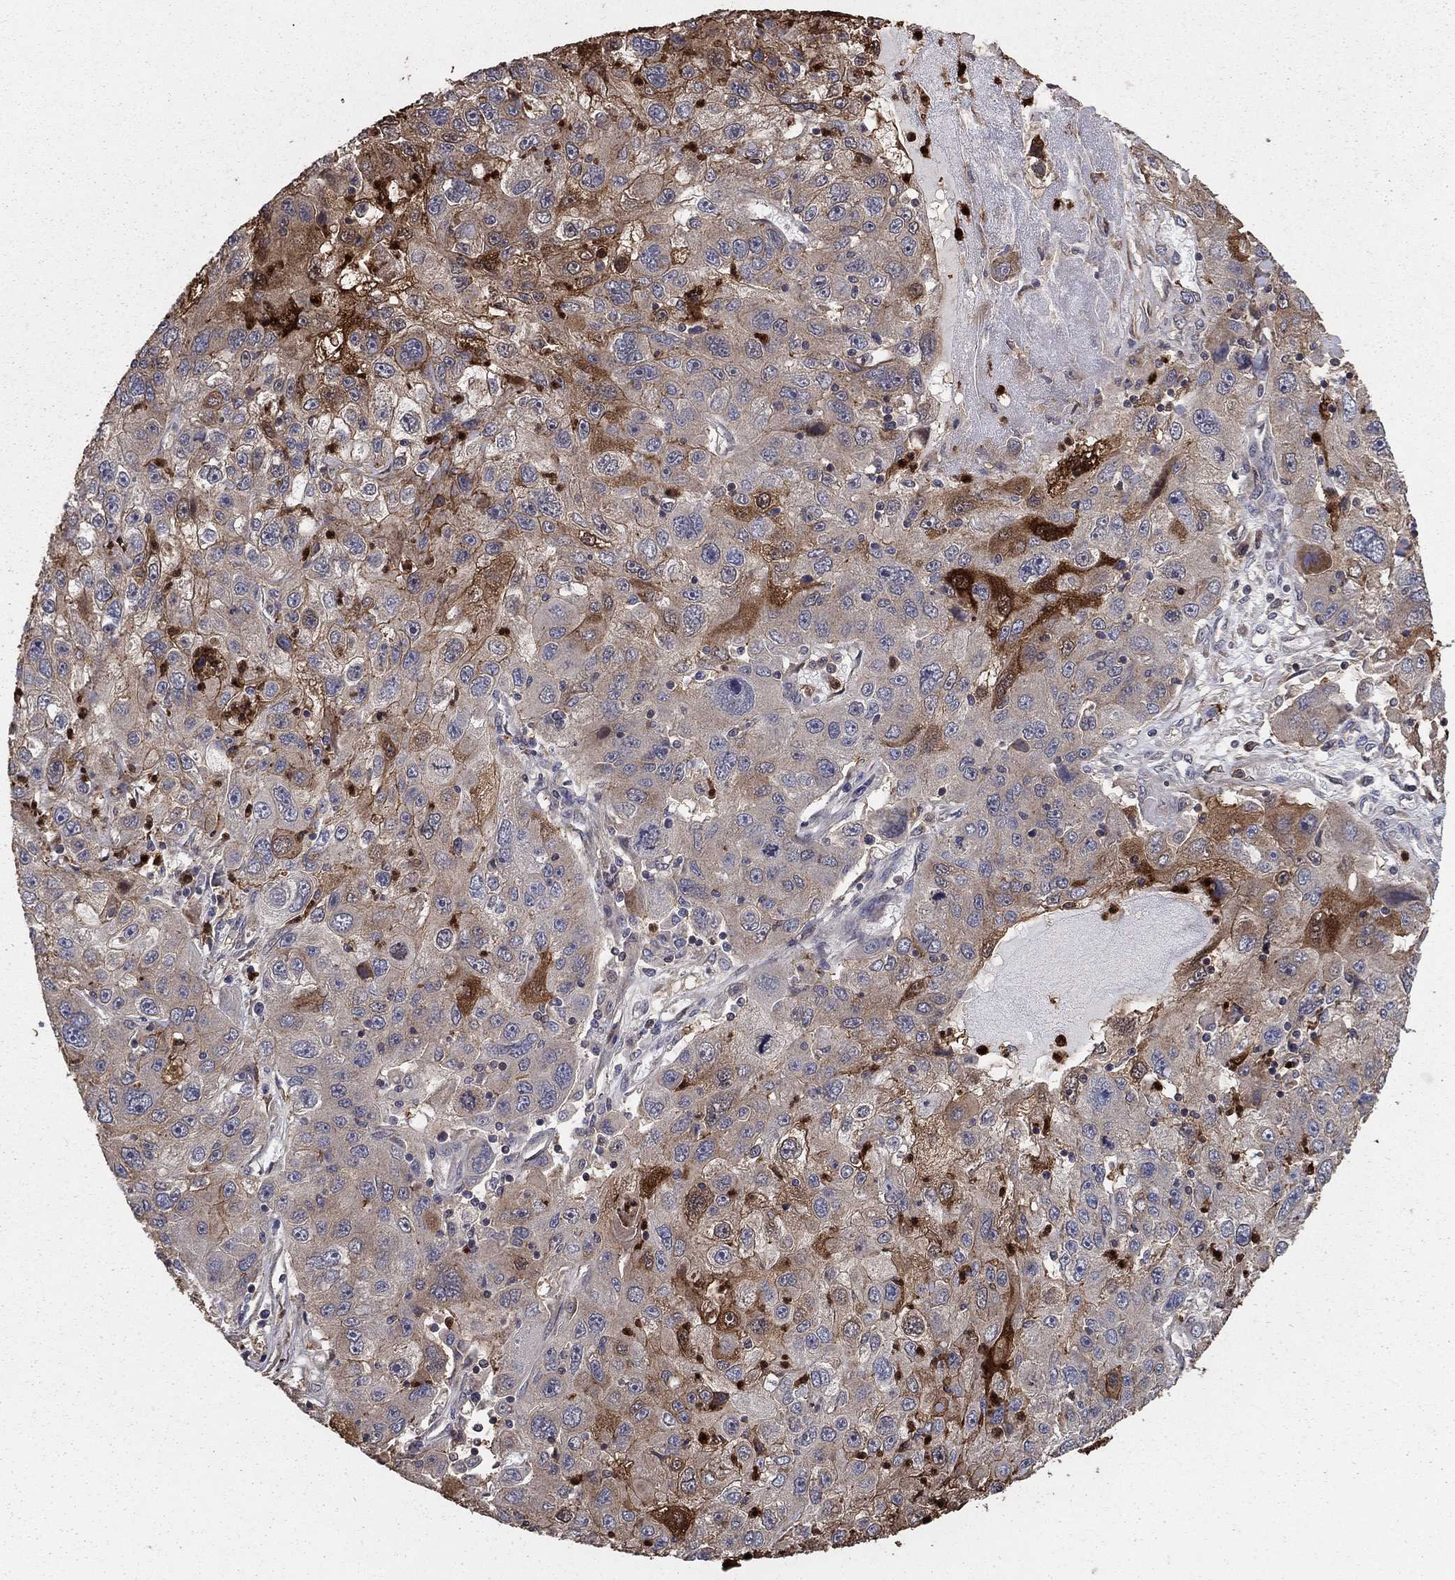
{"staining": {"intensity": "moderate", "quantity": "<25%", "location": "cytoplasmic/membranous"}, "tissue": "stomach cancer", "cell_type": "Tumor cells", "image_type": "cancer", "snomed": [{"axis": "morphology", "description": "Adenocarcinoma, NOS"}, {"axis": "topography", "description": "Stomach"}], "caption": "Stomach adenocarcinoma tissue demonstrates moderate cytoplasmic/membranous expression in approximately <25% of tumor cells", "gene": "GYG1", "patient": {"sex": "male", "age": 56}}